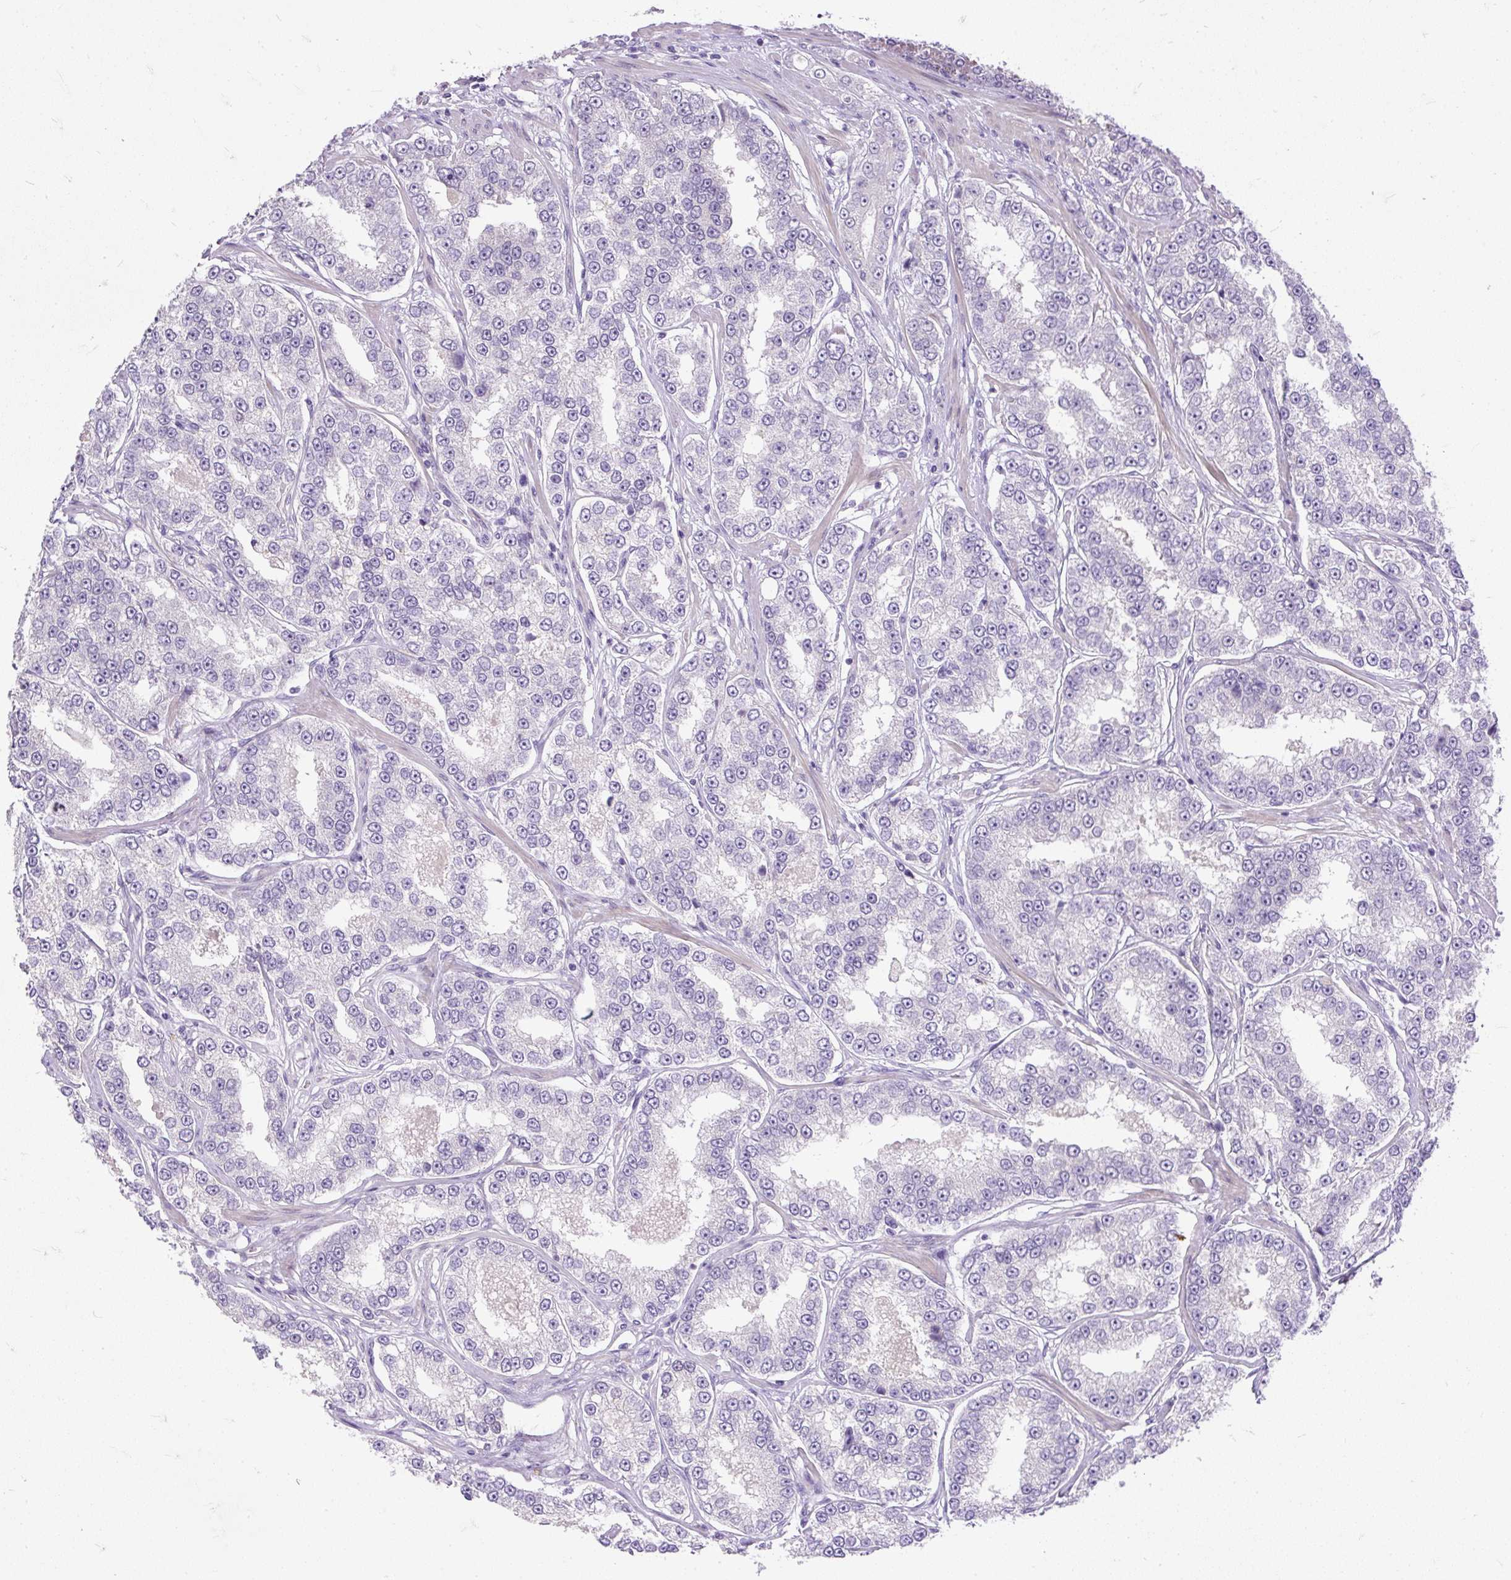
{"staining": {"intensity": "negative", "quantity": "none", "location": "none"}, "tissue": "prostate cancer", "cell_type": "Tumor cells", "image_type": "cancer", "snomed": [{"axis": "morphology", "description": "Normal tissue, NOS"}, {"axis": "morphology", "description": "Adenocarcinoma, High grade"}, {"axis": "topography", "description": "Prostate"}], "caption": "Immunohistochemistry (IHC) of human adenocarcinoma (high-grade) (prostate) exhibits no positivity in tumor cells.", "gene": "KRTAP20-3", "patient": {"sex": "male", "age": 83}}